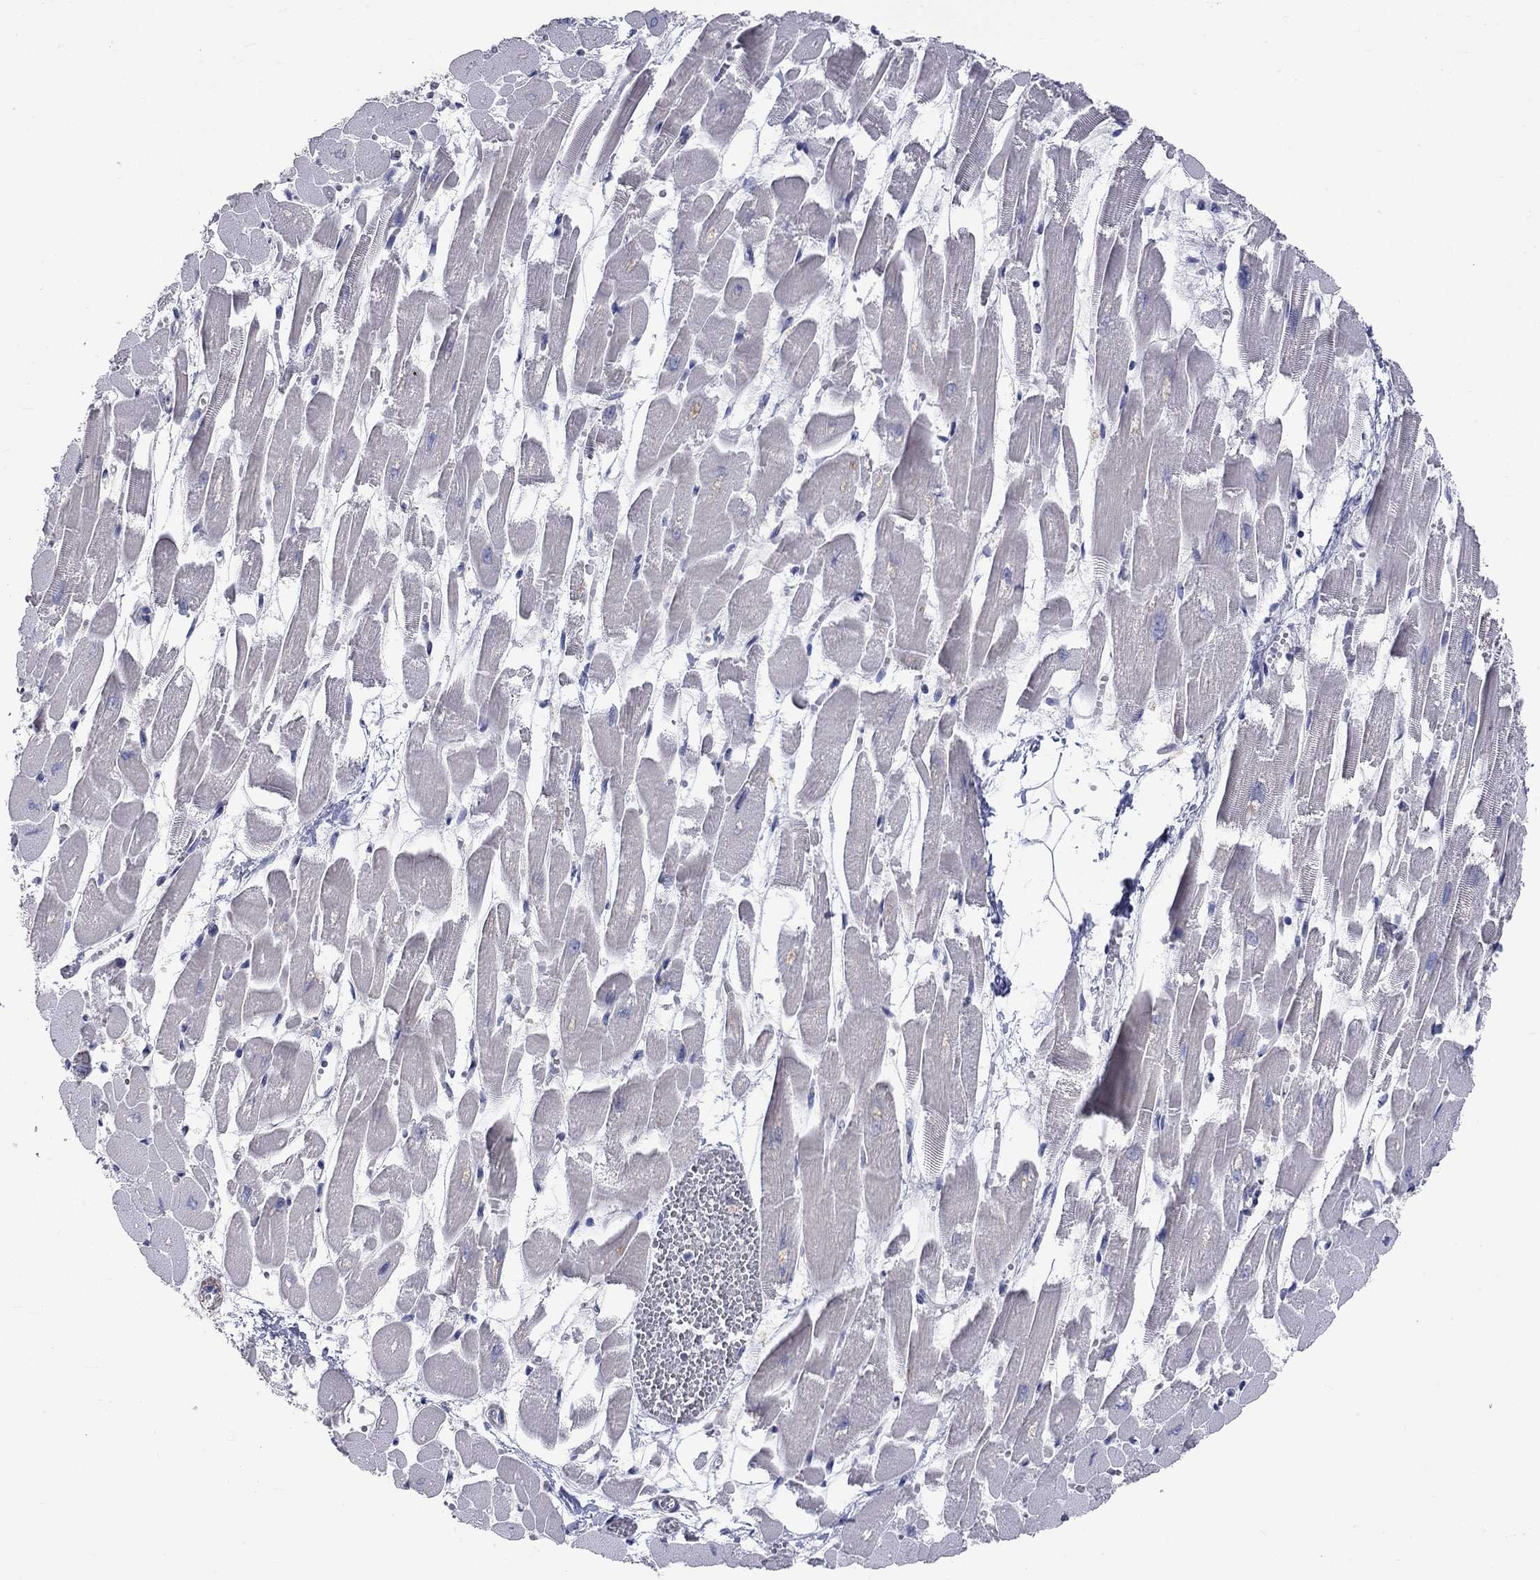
{"staining": {"intensity": "negative", "quantity": "none", "location": "none"}, "tissue": "heart muscle", "cell_type": "Cardiomyocytes", "image_type": "normal", "snomed": [{"axis": "morphology", "description": "Normal tissue, NOS"}, {"axis": "topography", "description": "Heart"}], "caption": "Immunohistochemistry micrograph of benign heart muscle: human heart muscle stained with DAB (3,3'-diaminobenzidine) exhibits no significant protein positivity in cardiomyocytes. Nuclei are stained in blue.", "gene": "PCDHGA10", "patient": {"sex": "female", "age": 52}}